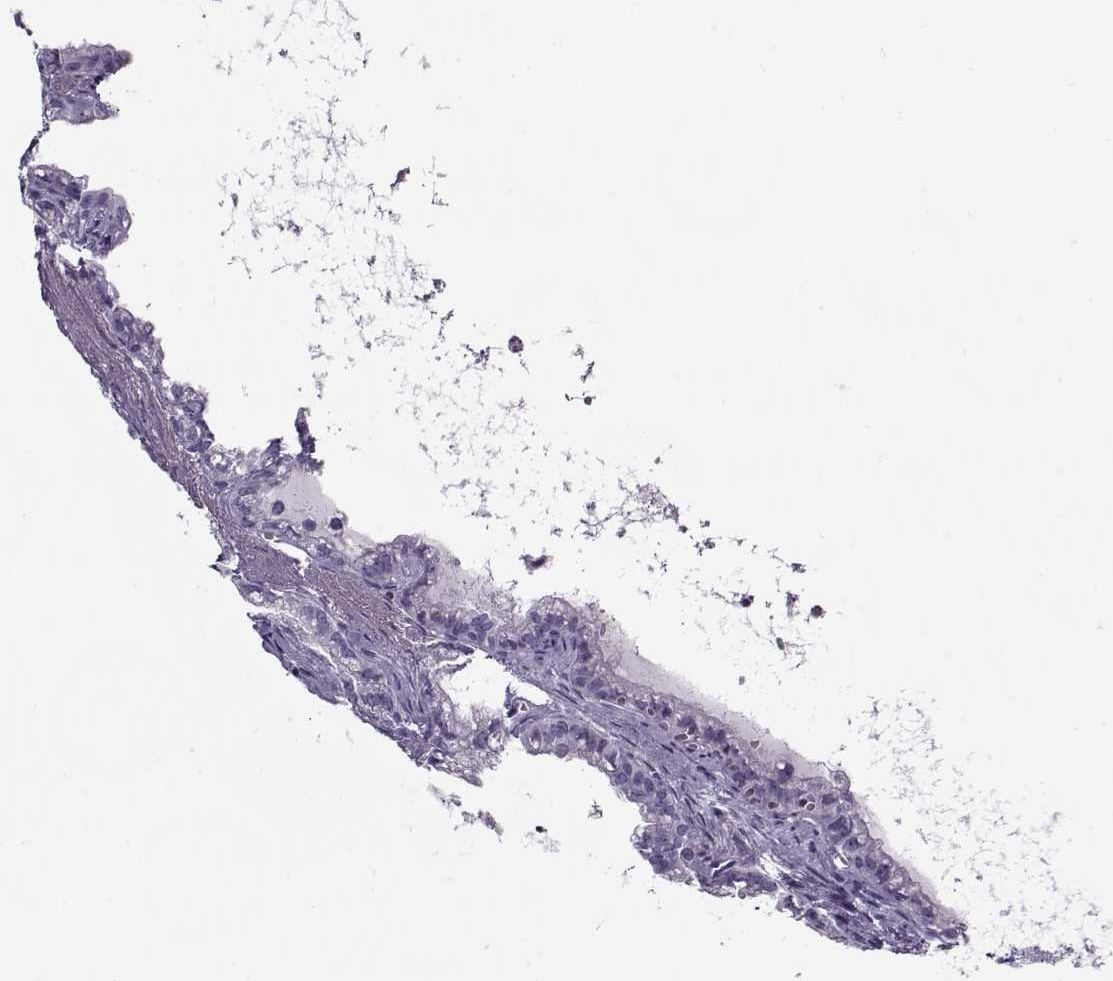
{"staining": {"intensity": "negative", "quantity": "none", "location": "none"}, "tissue": "seminal vesicle", "cell_type": "Glandular cells", "image_type": "normal", "snomed": [{"axis": "morphology", "description": "Normal tissue, NOS"}, {"axis": "morphology", "description": "Urothelial carcinoma, NOS"}, {"axis": "topography", "description": "Urinary bladder"}, {"axis": "topography", "description": "Seminal veicle"}], "caption": "Immunohistochemistry histopathology image of benign seminal vesicle: seminal vesicle stained with DAB (3,3'-diaminobenzidine) reveals no significant protein expression in glandular cells.", "gene": "GAGE10", "patient": {"sex": "male", "age": 76}}